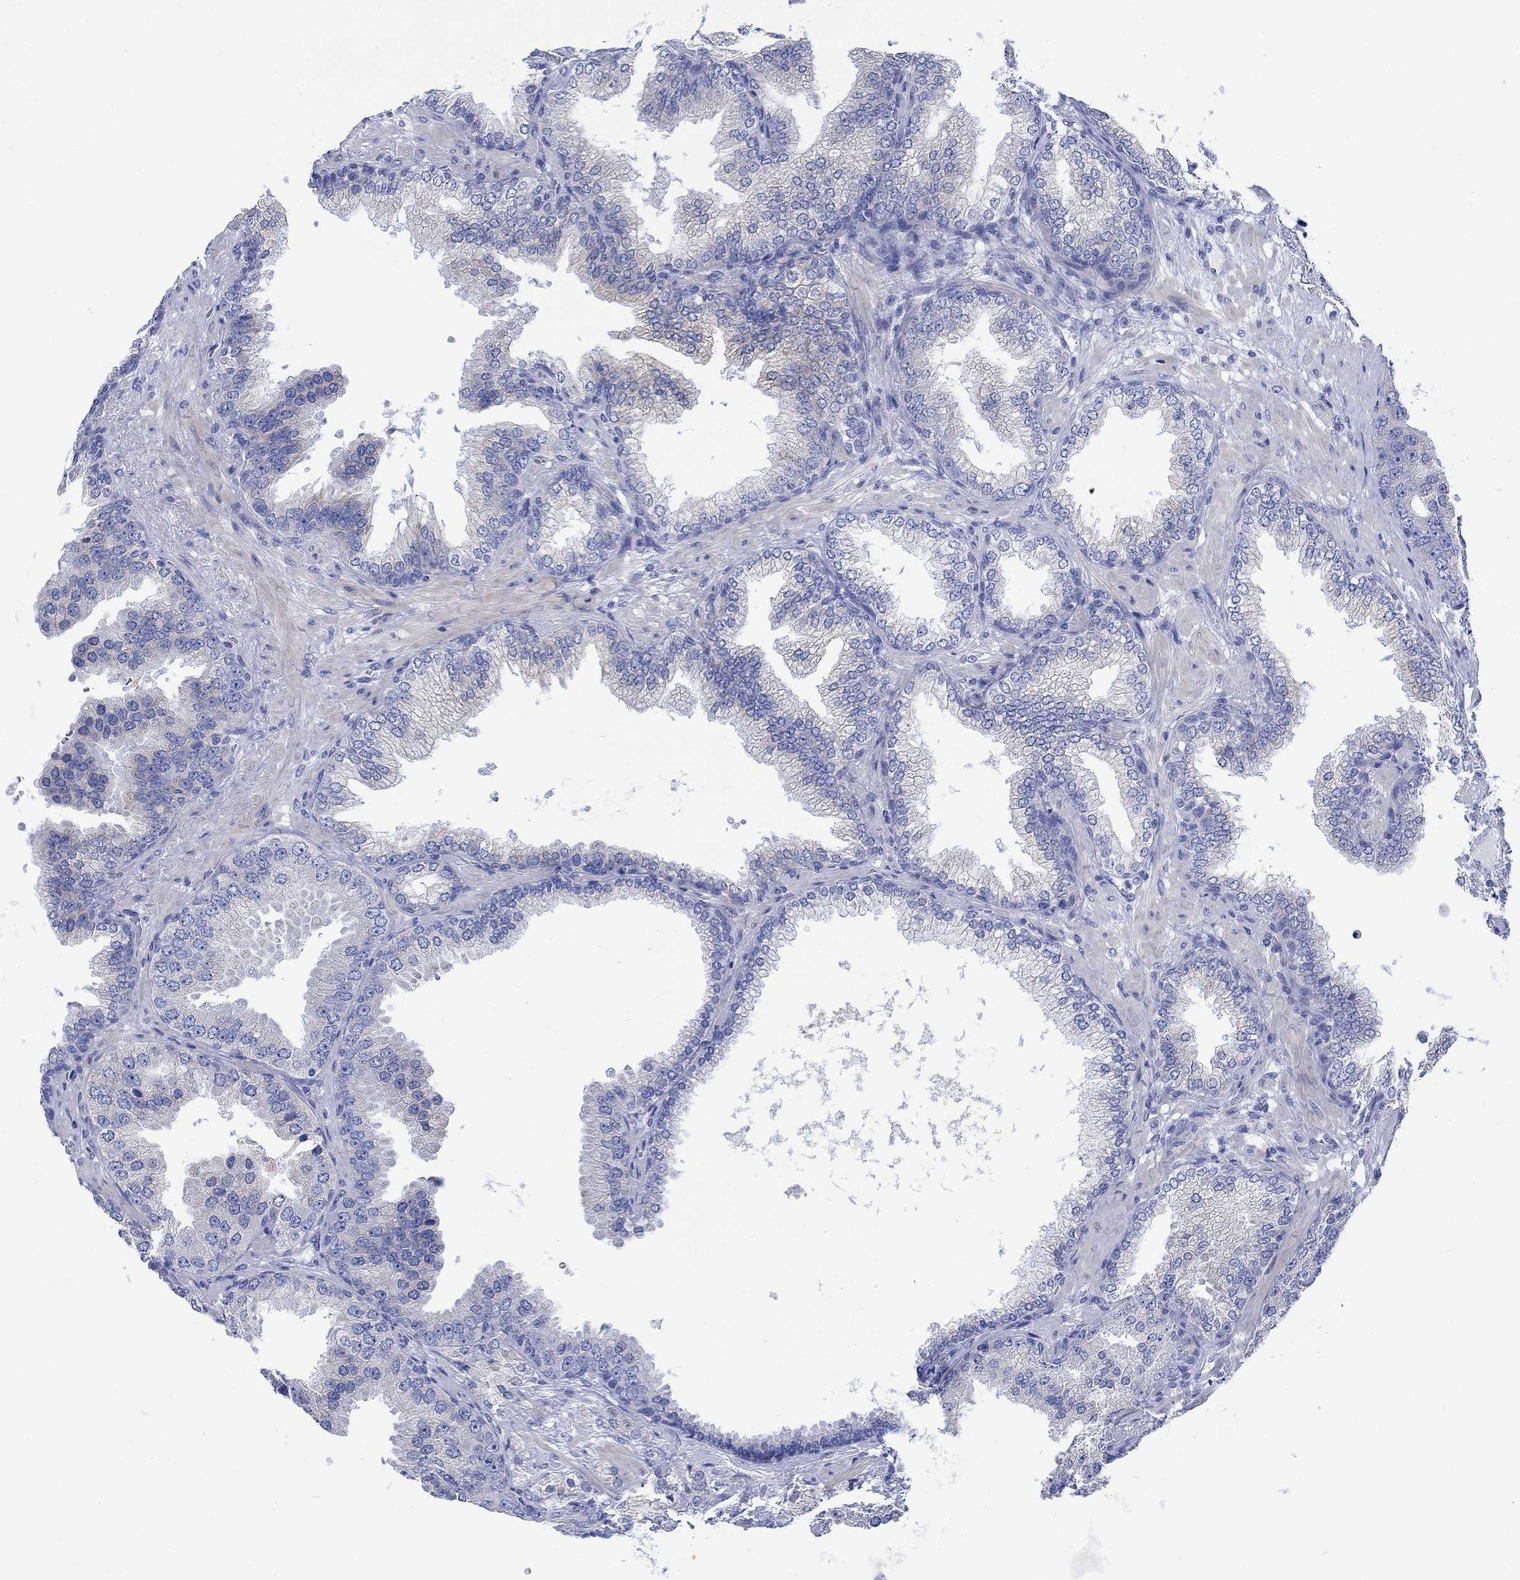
{"staining": {"intensity": "negative", "quantity": "none", "location": "none"}, "tissue": "prostate cancer", "cell_type": "Tumor cells", "image_type": "cancer", "snomed": [{"axis": "morphology", "description": "Adenocarcinoma, Low grade"}, {"axis": "topography", "description": "Prostate"}], "caption": "Human adenocarcinoma (low-grade) (prostate) stained for a protein using immunohistochemistry demonstrates no expression in tumor cells.", "gene": "REEP6", "patient": {"sex": "male", "age": 68}}